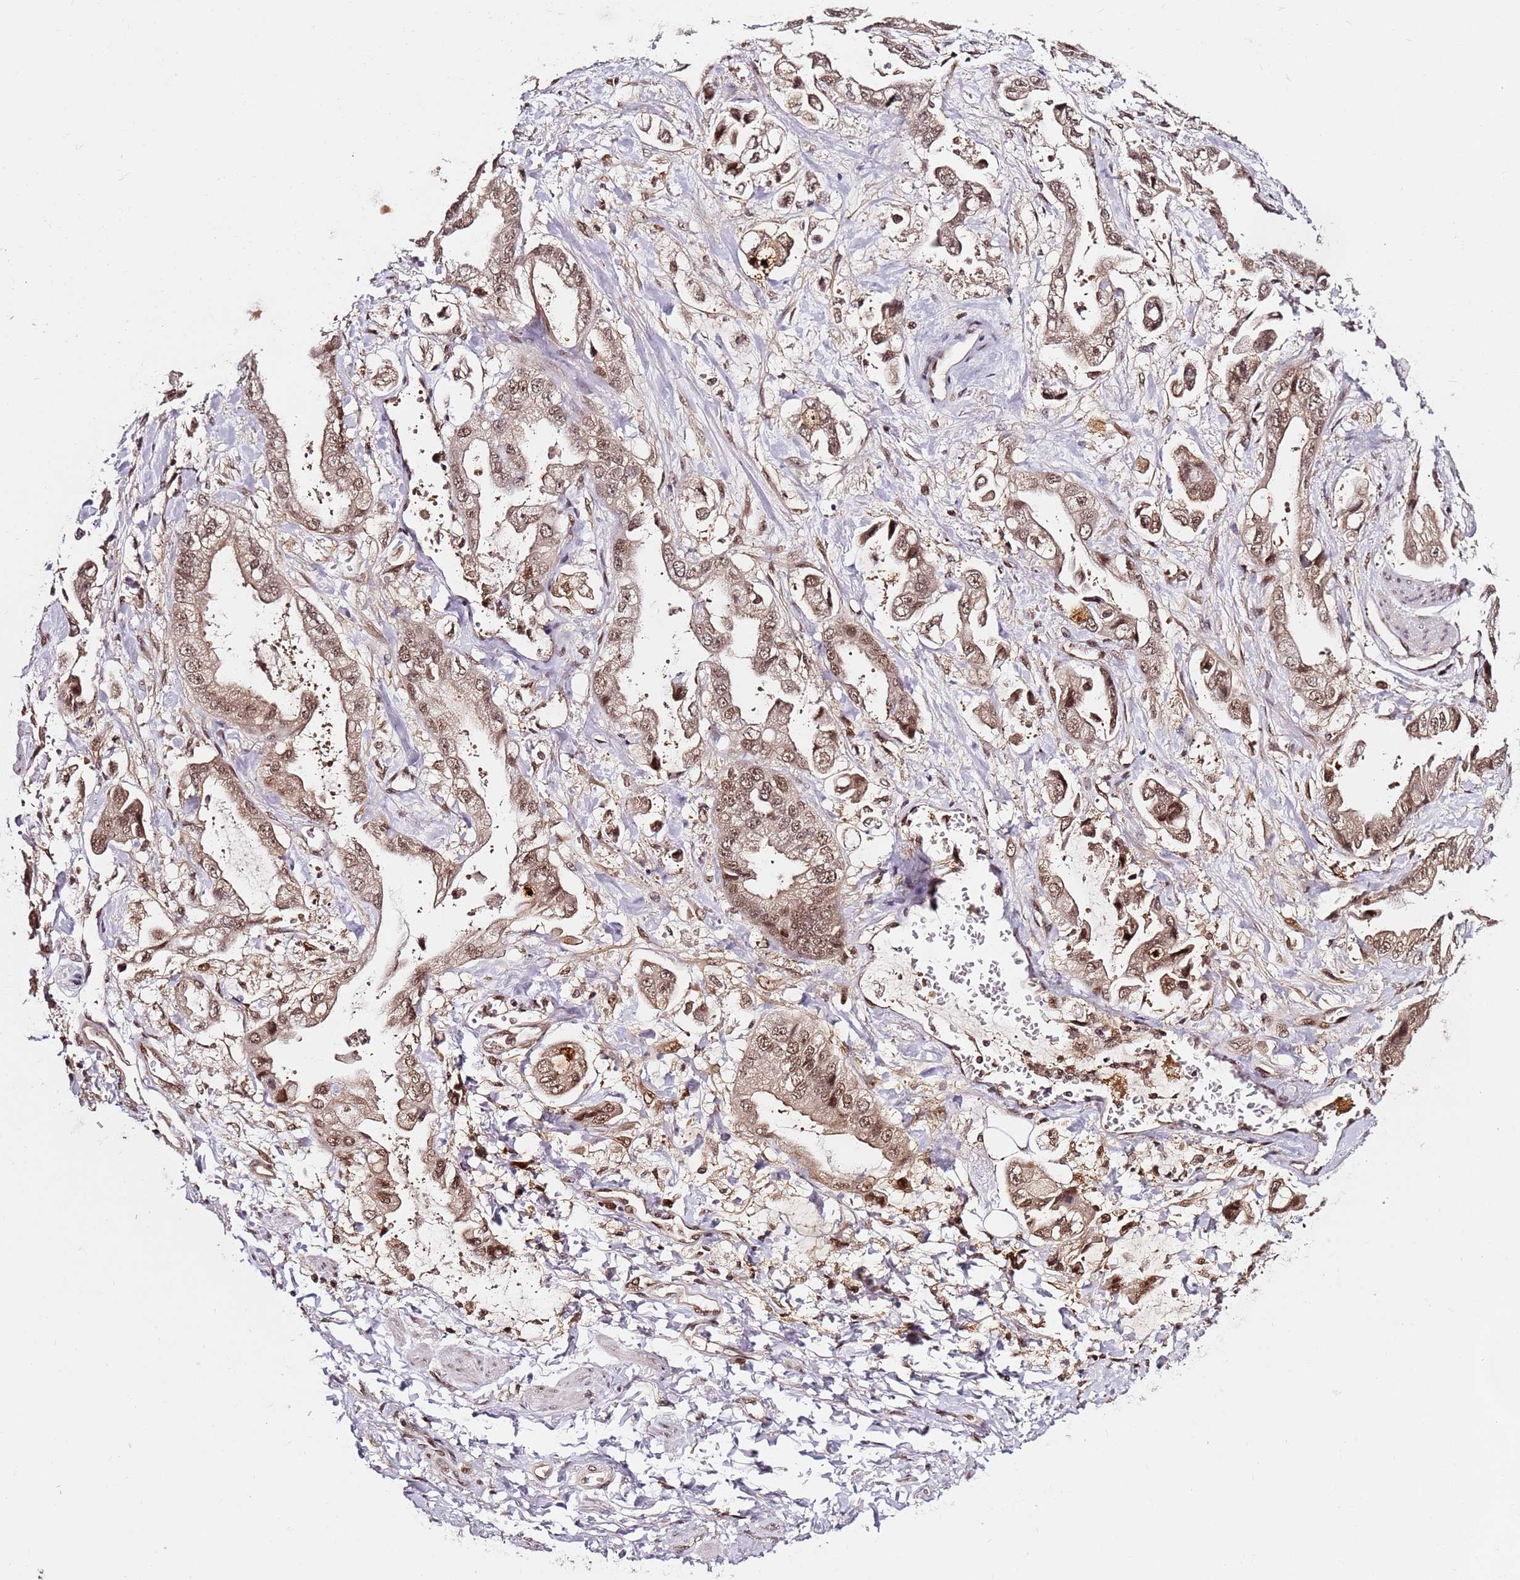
{"staining": {"intensity": "moderate", "quantity": ">75%", "location": "nuclear"}, "tissue": "stomach cancer", "cell_type": "Tumor cells", "image_type": "cancer", "snomed": [{"axis": "morphology", "description": "Adenocarcinoma, NOS"}, {"axis": "topography", "description": "Stomach"}], "caption": "Immunohistochemistry (DAB) staining of human stomach adenocarcinoma demonstrates moderate nuclear protein expression in about >75% of tumor cells. (Brightfield microscopy of DAB IHC at high magnification).", "gene": "RGS18", "patient": {"sex": "male", "age": 62}}